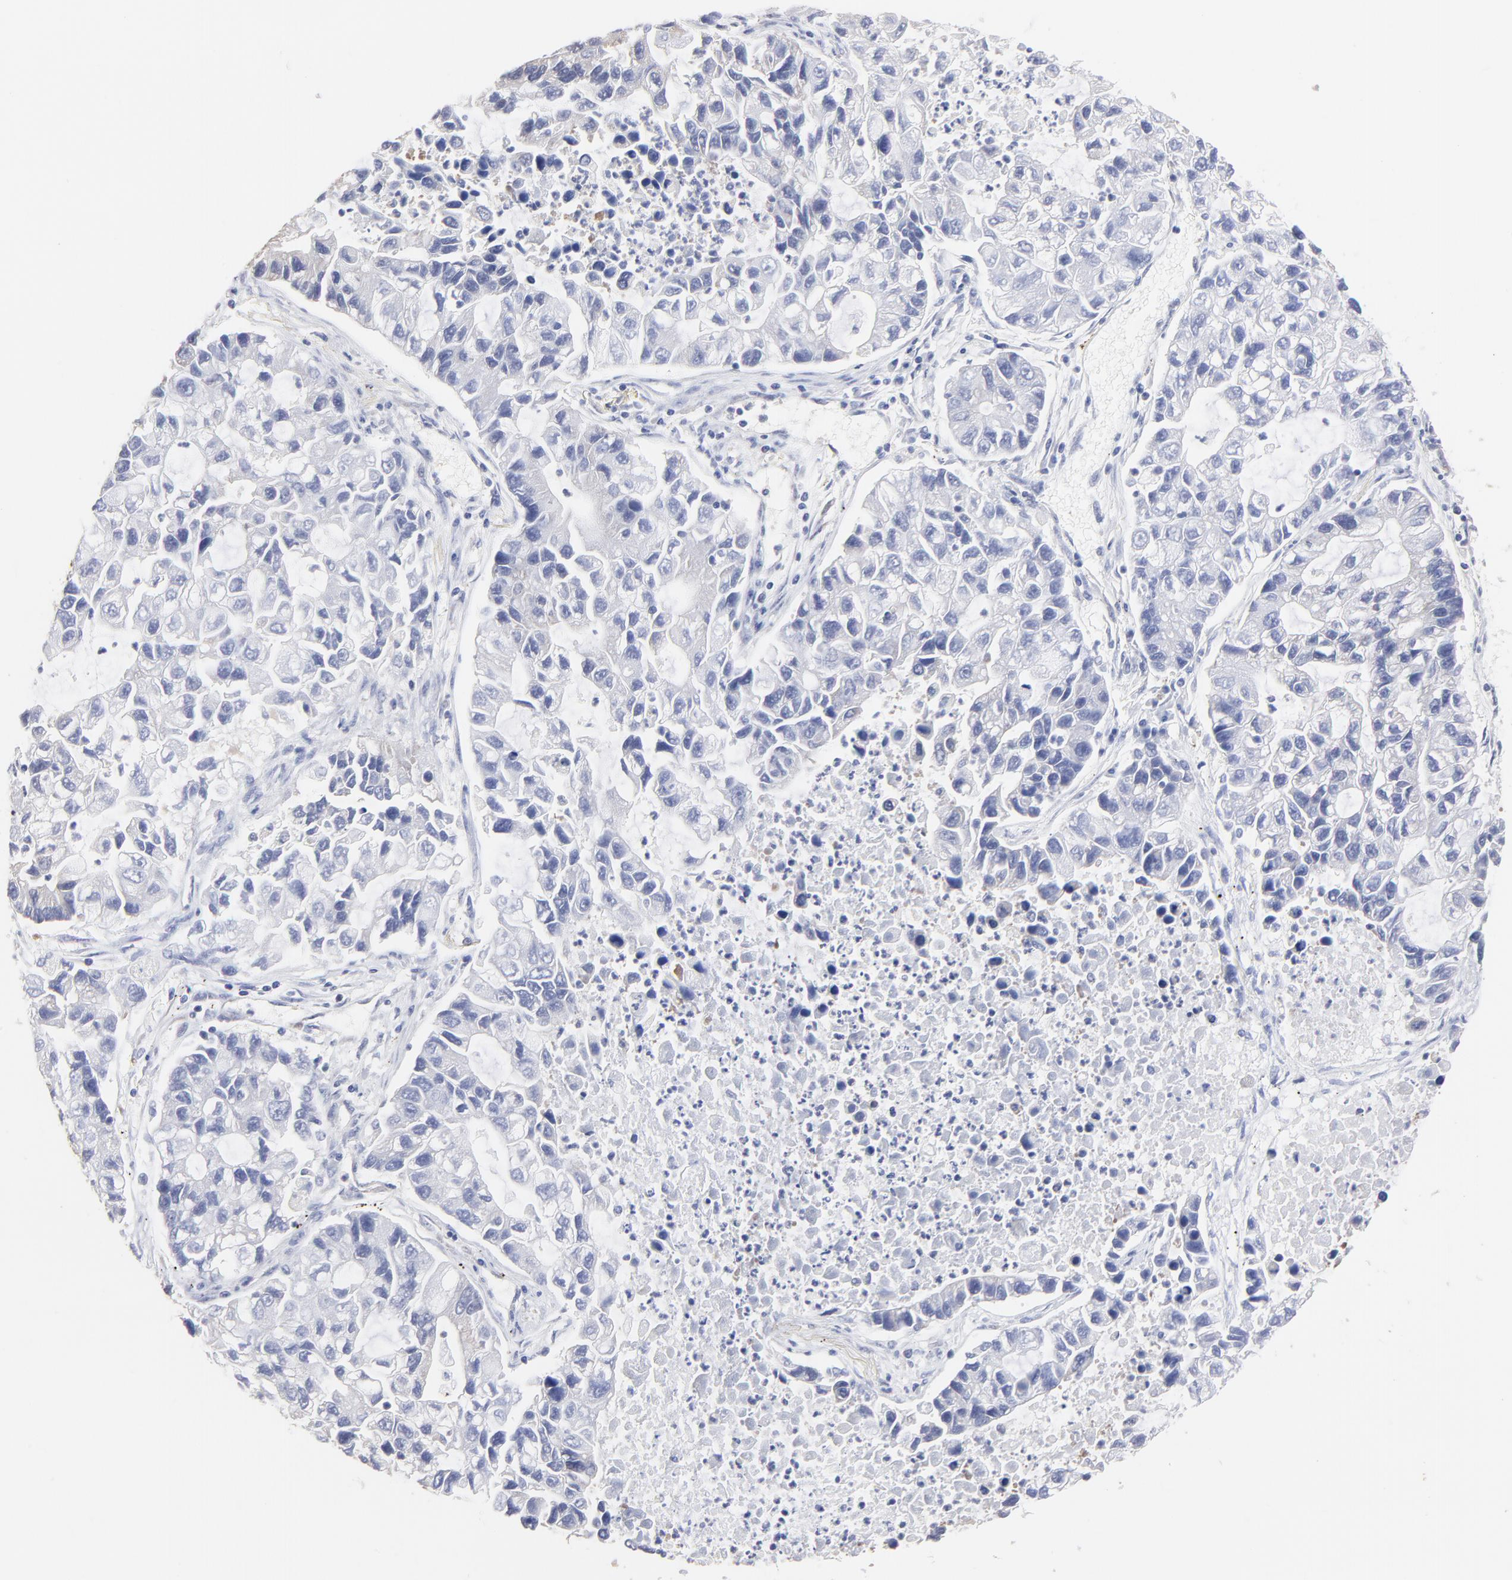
{"staining": {"intensity": "weak", "quantity": "<25%", "location": "cytoplasmic/membranous"}, "tissue": "lung cancer", "cell_type": "Tumor cells", "image_type": "cancer", "snomed": [{"axis": "morphology", "description": "Adenocarcinoma, NOS"}, {"axis": "topography", "description": "Lung"}], "caption": "Adenocarcinoma (lung) stained for a protein using IHC demonstrates no expression tumor cells.", "gene": "CCT2", "patient": {"sex": "female", "age": 51}}